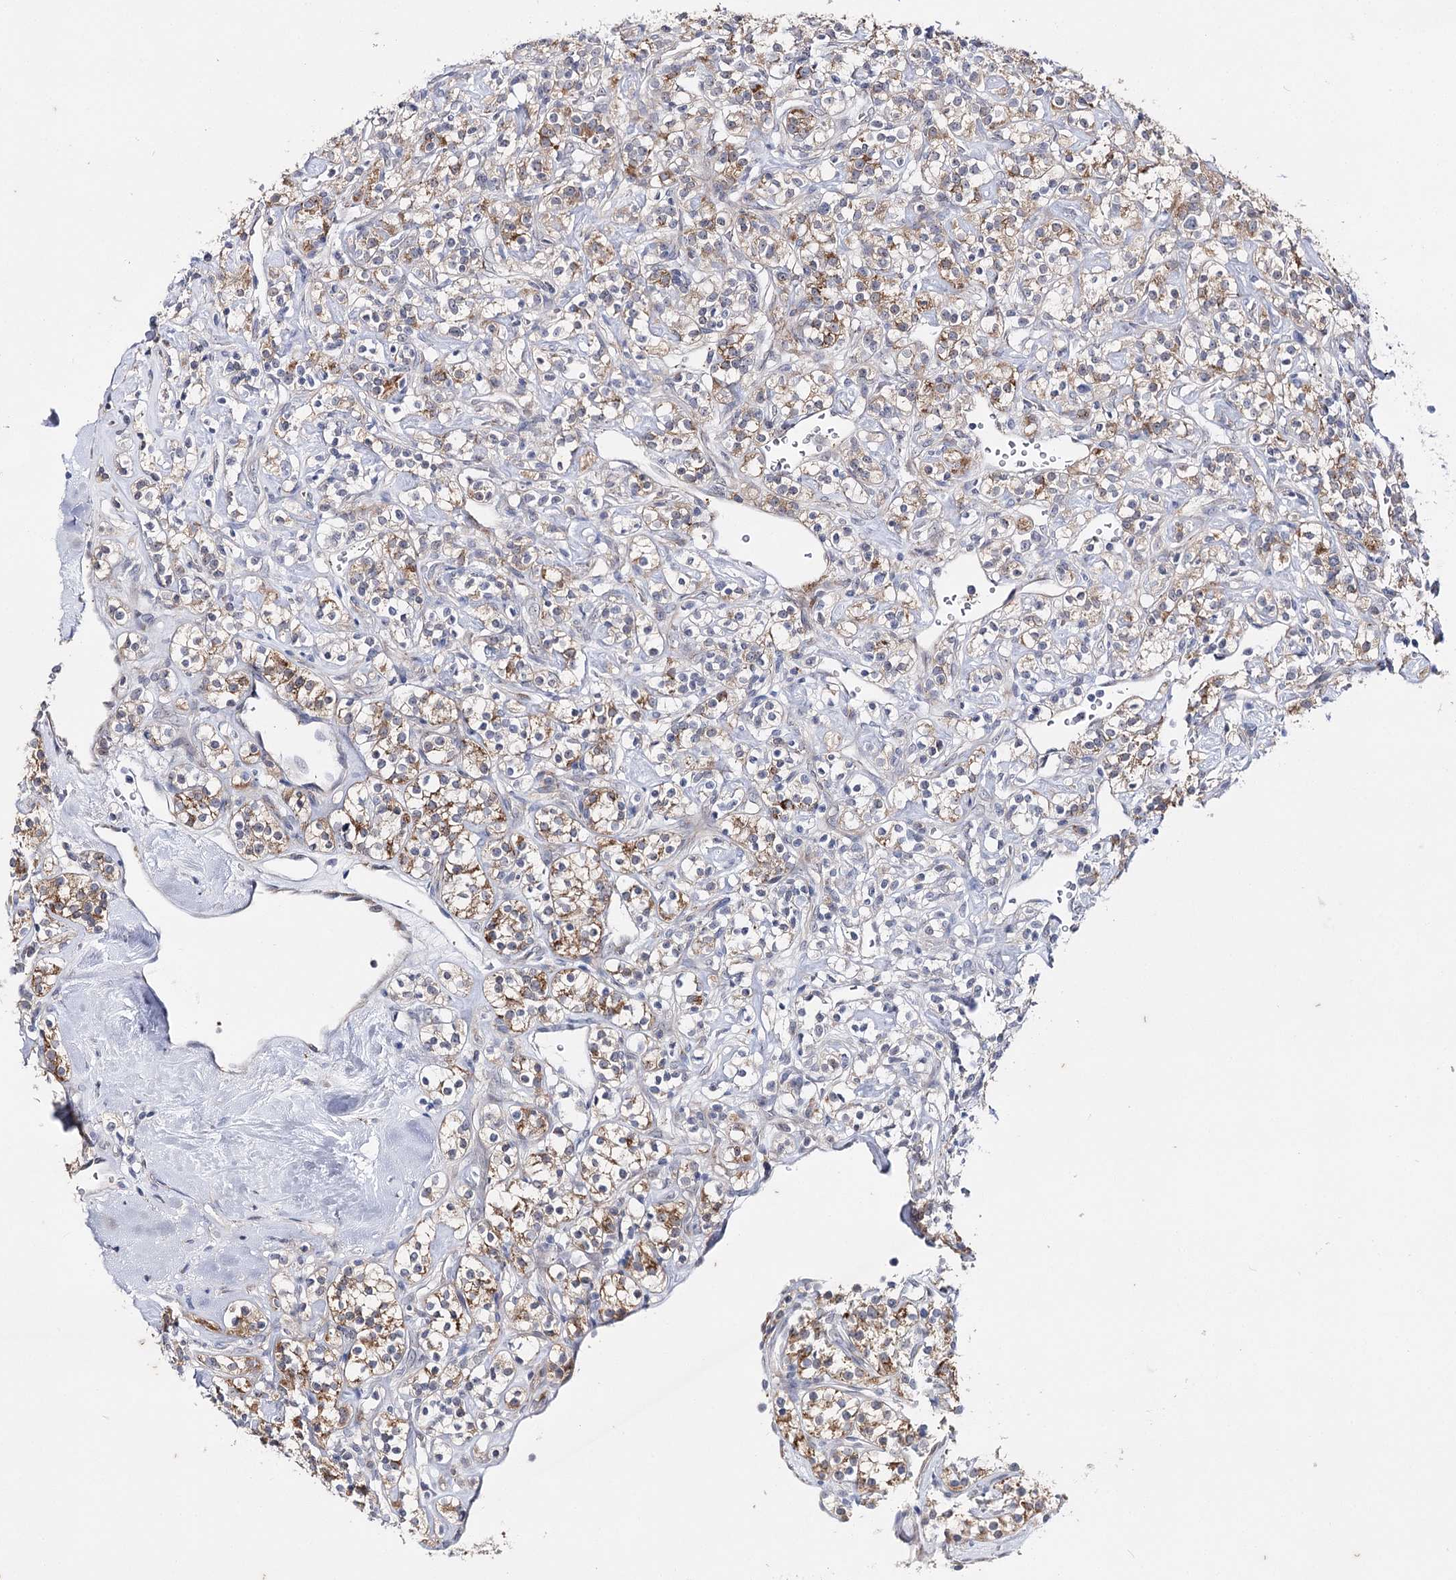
{"staining": {"intensity": "moderate", "quantity": "25%-75%", "location": "cytoplasmic/membranous"}, "tissue": "renal cancer", "cell_type": "Tumor cells", "image_type": "cancer", "snomed": [{"axis": "morphology", "description": "Adenocarcinoma, NOS"}, {"axis": "topography", "description": "Kidney"}], "caption": "Immunohistochemistry micrograph of renal adenocarcinoma stained for a protein (brown), which demonstrates medium levels of moderate cytoplasmic/membranous staining in approximately 25%-75% of tumor cells.", "gene": "AGXT2", "patient": {"sex": "male", "age": 77}}